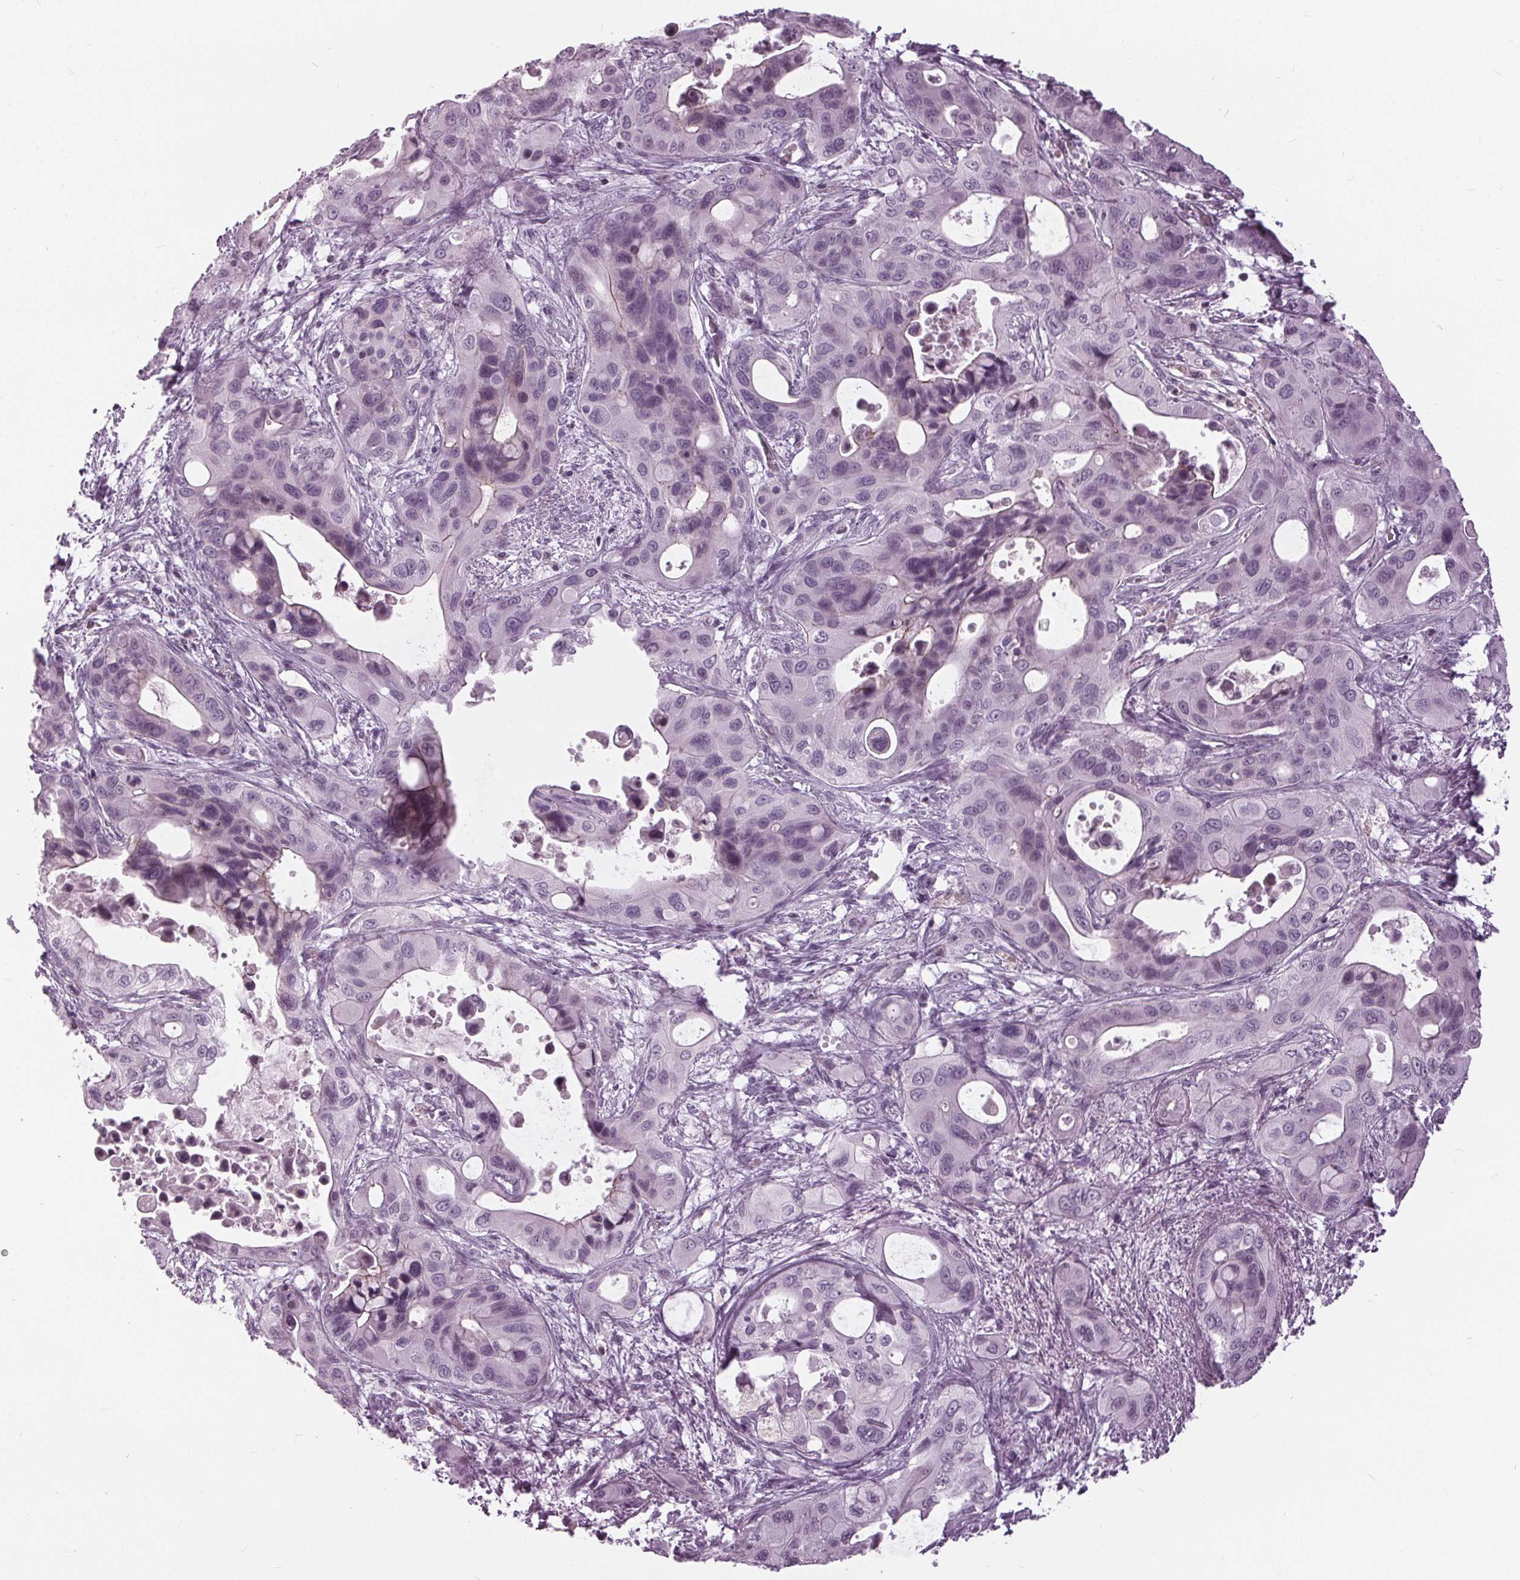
{"staining": {"intensity": "negative", "quantity": "none", "location": "none"}, "tissue": "pancreatic cancer", "cell_type": "Tumor cells", "image_type": "cancer", "snomed": [{"axis": "morphology", "description": "Adenocarcinoma, NOS"}, {"axis": "topography", "description": "Pancreas"}], "caption": "Tumor cells show no significant positivity in adenocarcinoma (pancreatic).", "gene": "SLC9A4", "patient": {"sex": "male", "age": 71}}